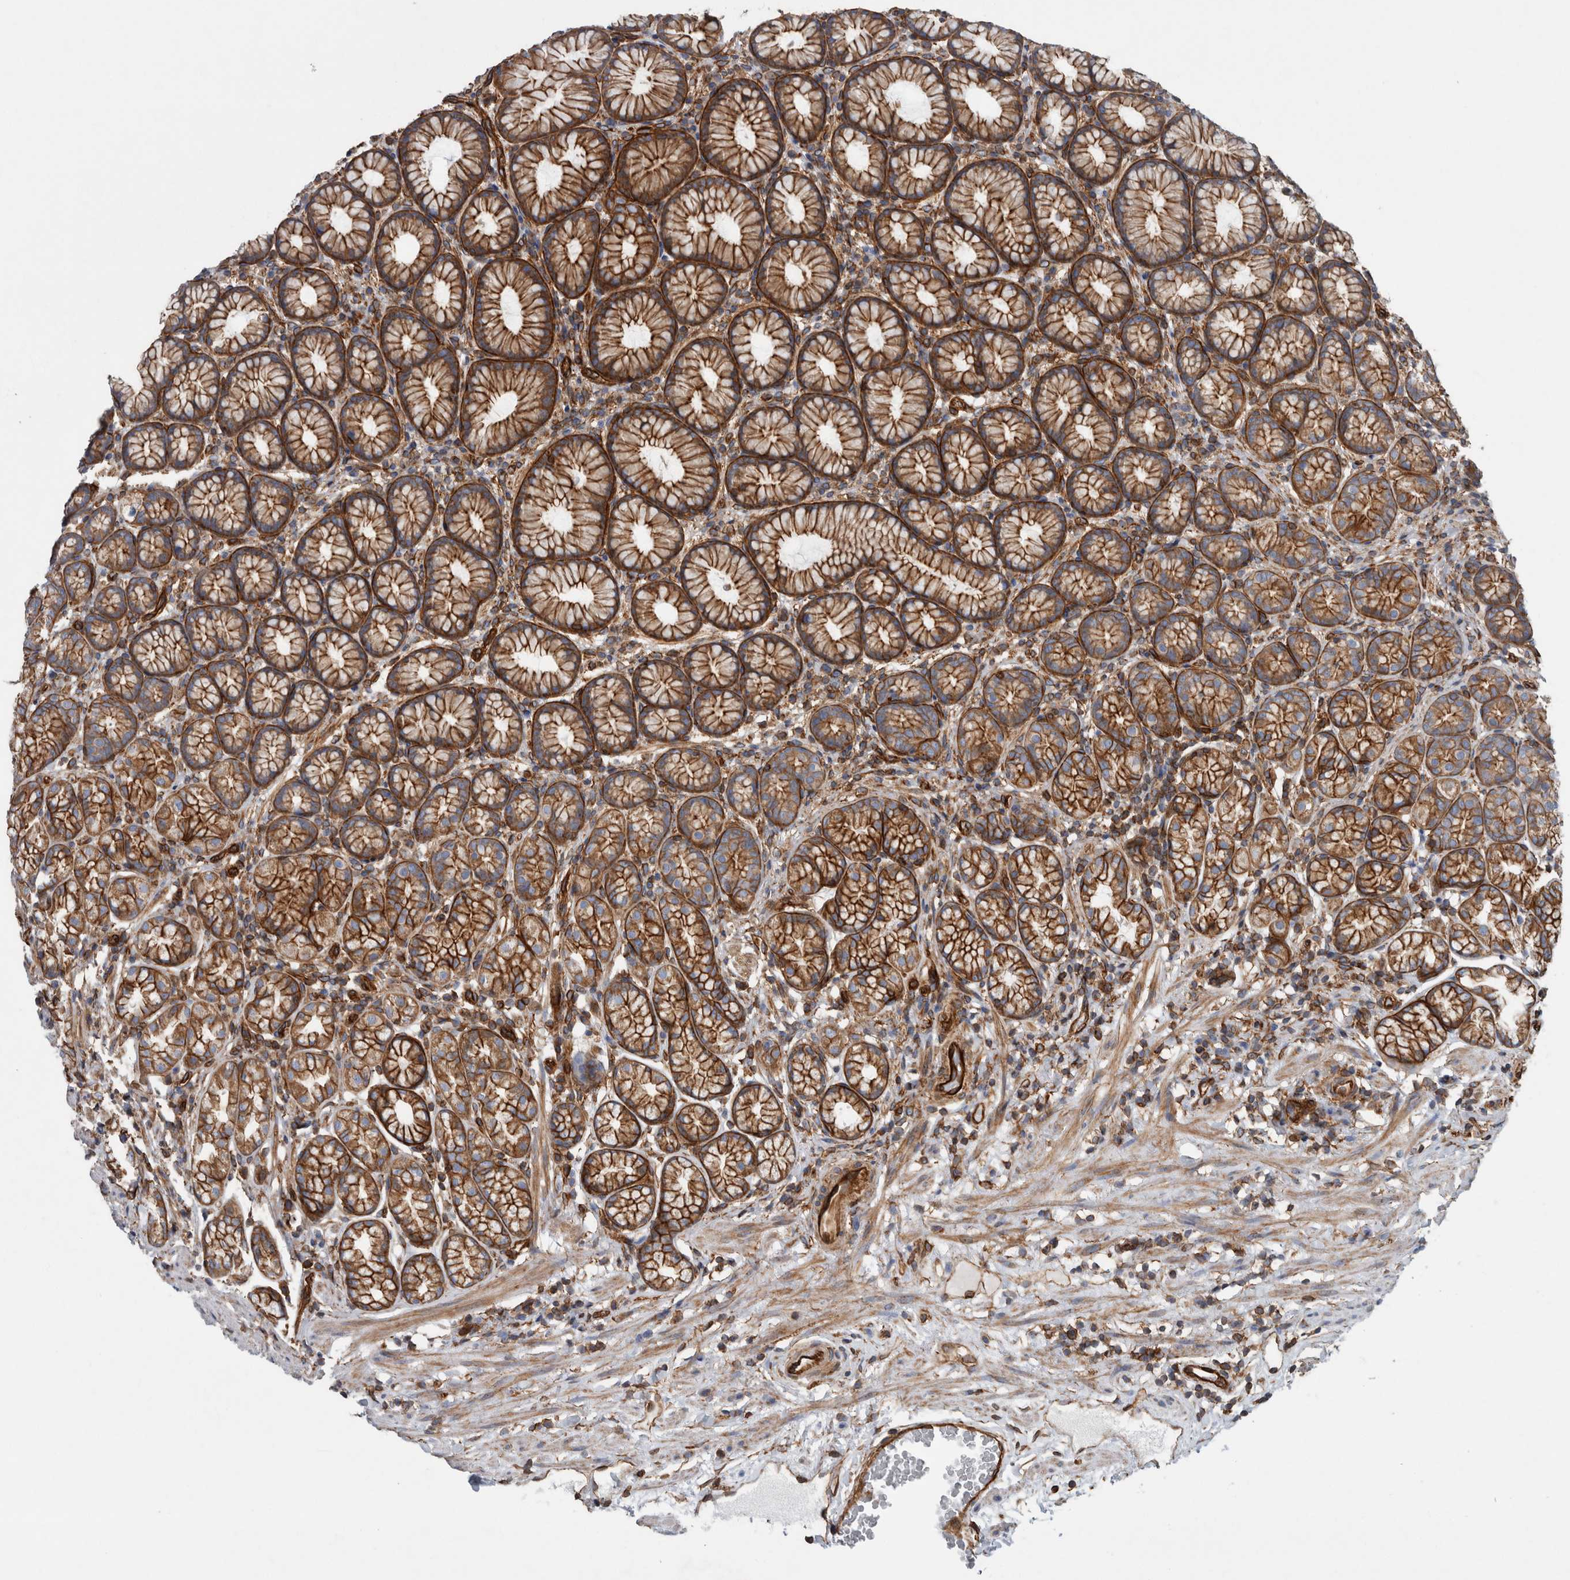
{"staining": {"intensity": "strong", "quantity": ">75%", "location": "cytoplasmic/membranous"}, "tissue": "stomach", "cell_type": "Glandular cells", "image_type": "normal", "snomed": [{"axis": "morphology", "description": "Normal tissue, NOS"}, {"axis": "topography", "description": "Stomach"}], "caption": "A high amount of strong cytoplasmic/membranous positivity is appreciated in approximately >75% of glandular cells in benign stomach. (DAB (3,3'-diaminobenzidine) = brown stain, brightfield microscopy at high magnification).", "gene": "PLEC", "patient": {"sex": "male", "age": 42}}